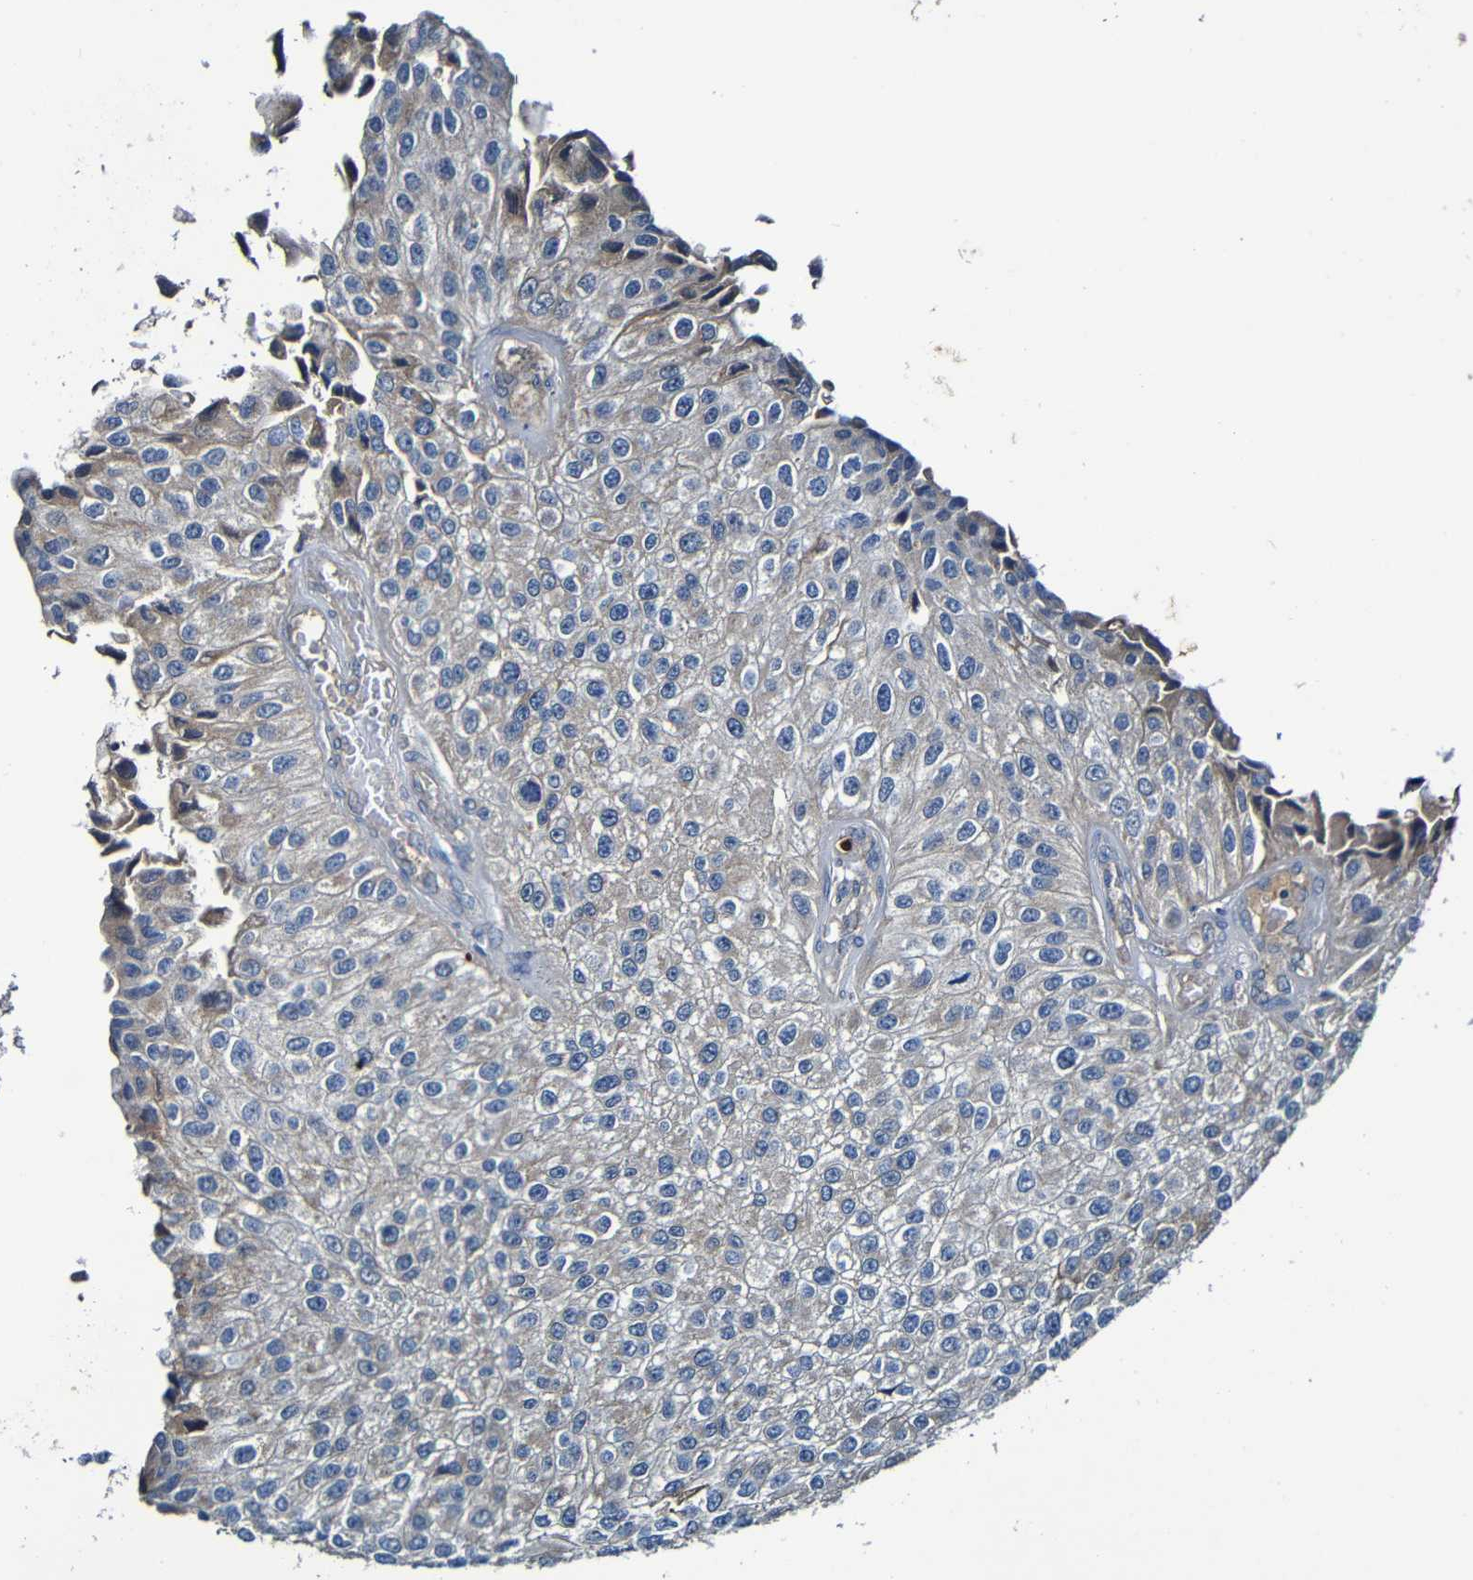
{"staining": {"intensity": "weak", "quantity": "25%-75%", "location": "cytoplasmic/membranous"}, "tissue": "urothelial cancer", "cell_type": "Tumor cells", "image_type": "cancer", "snomed": [{"axis": "morphology", "description": "Urothelial carcinoma, High grade"}, {"axis": "topography", "description": "Kidney"}, {"axis": "topography", "description": "Urinary bladder"}], "caption": "Immunohistochemical staining of human urothelial cancer demonstrates low levels of weak cytoplasmic/membranous protein expression in approximately 25%-75% of tumor cells.", "gene": "ADAM15", "patient": {"sex": "male", "age": 77}}